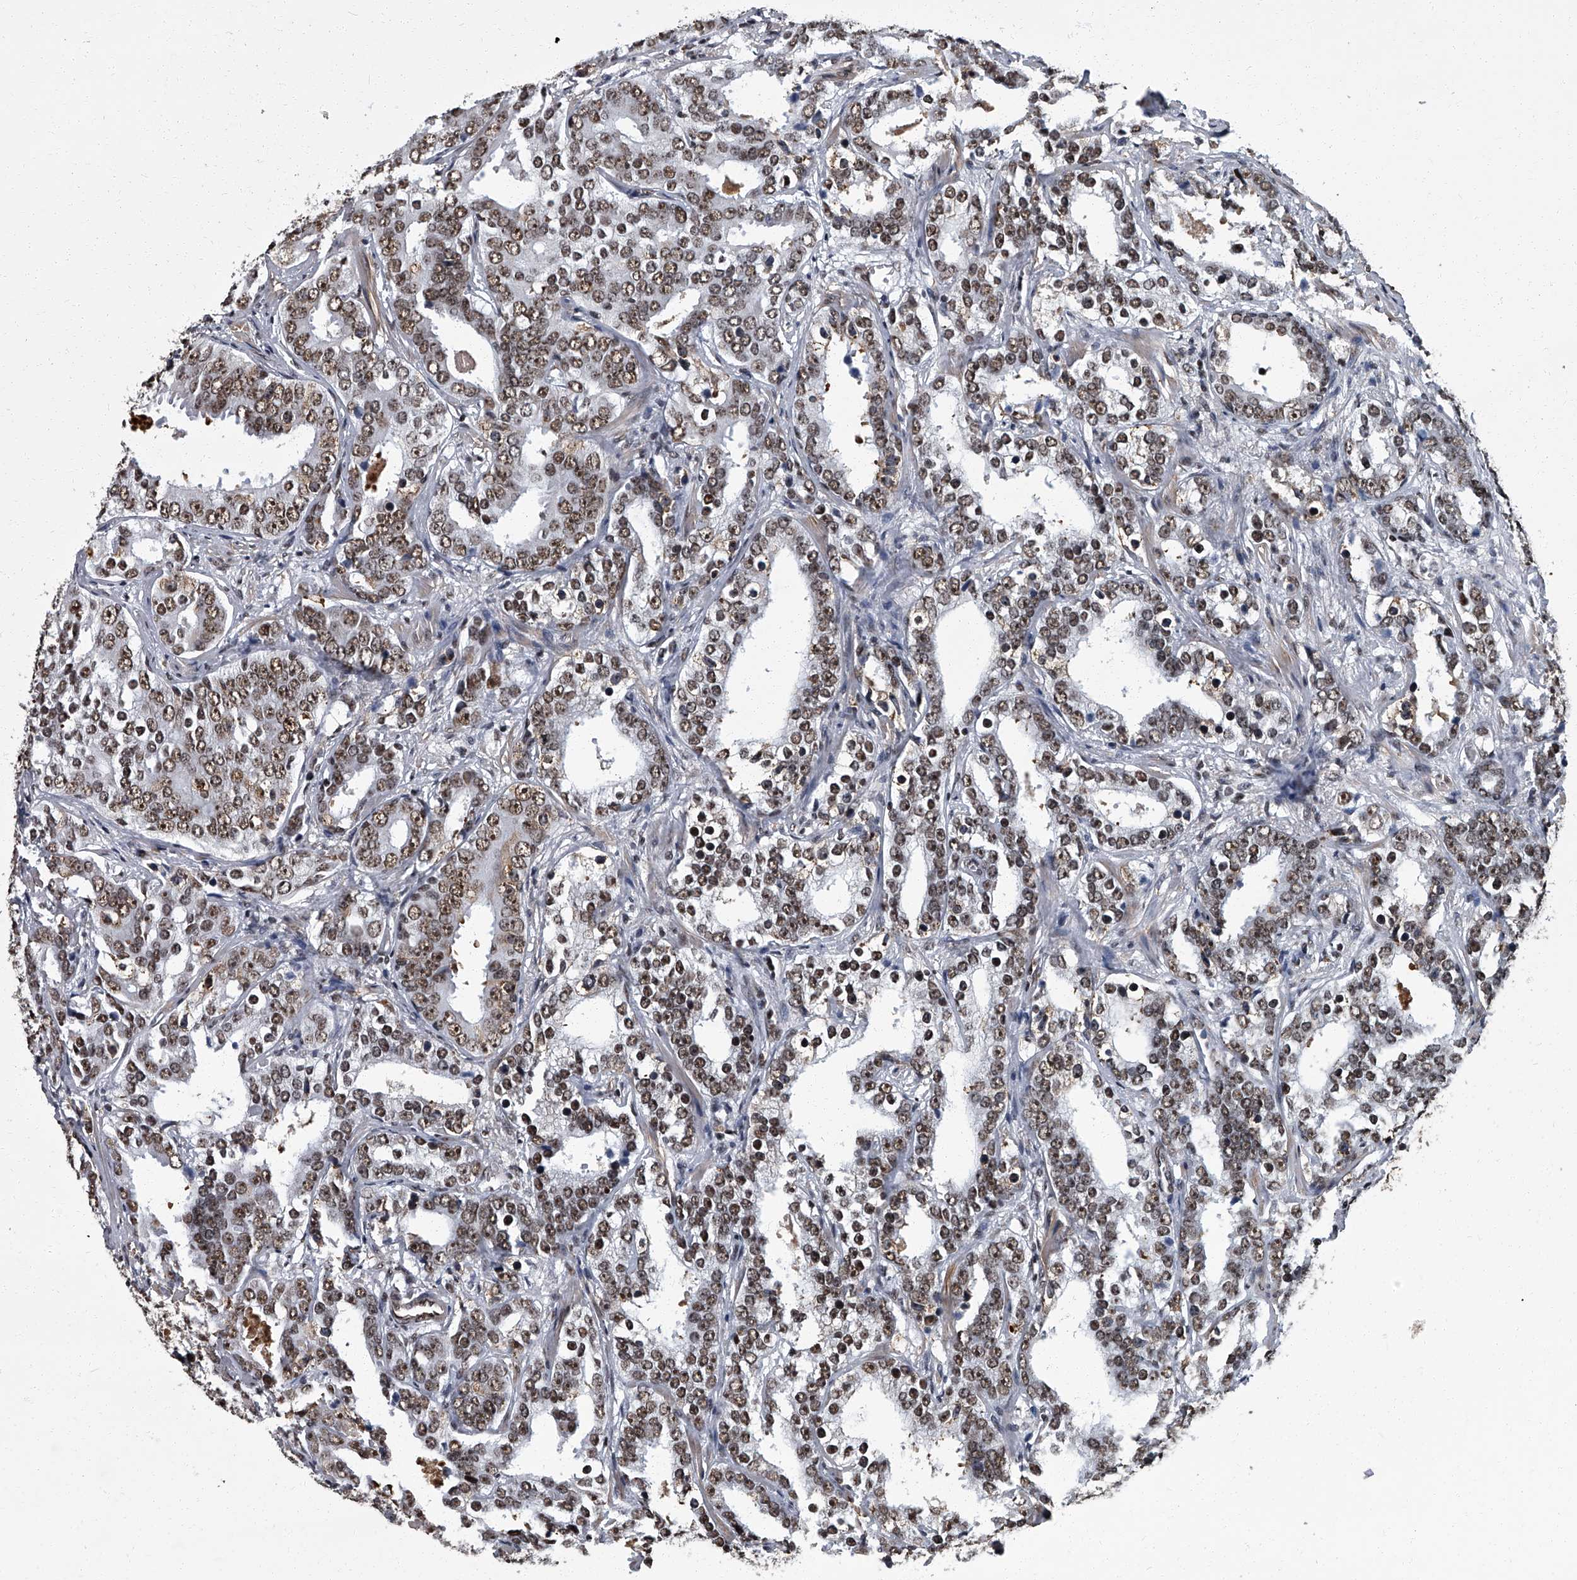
{"staining": {"intensity": "moderate", "quantity": ">75%", "location": "nuclear"}, "tissue": "prostate cancer", "cell_type": "Tumor cells", "image_type": "cancer", "snomed": [{"axis": "morphology", "description": "Adenocarcinoma, High grade"}, {"axis": "topography", "description": "Prostate"}], "caption": "Immunohistochemistry (DAB (3,3'-diaminobenzidine)) staining of prostate cancer (high-grade adenocarcinoma) exhibits moderate nuclear protein staining in about >75% of tumor cells. (DAB (3,3'-diaminobenzidine) IHC, brown staining for protein, blue staining for nuclei).", "gene": "ZNF518B", "patient": {"sex": "male", "age": 62}}